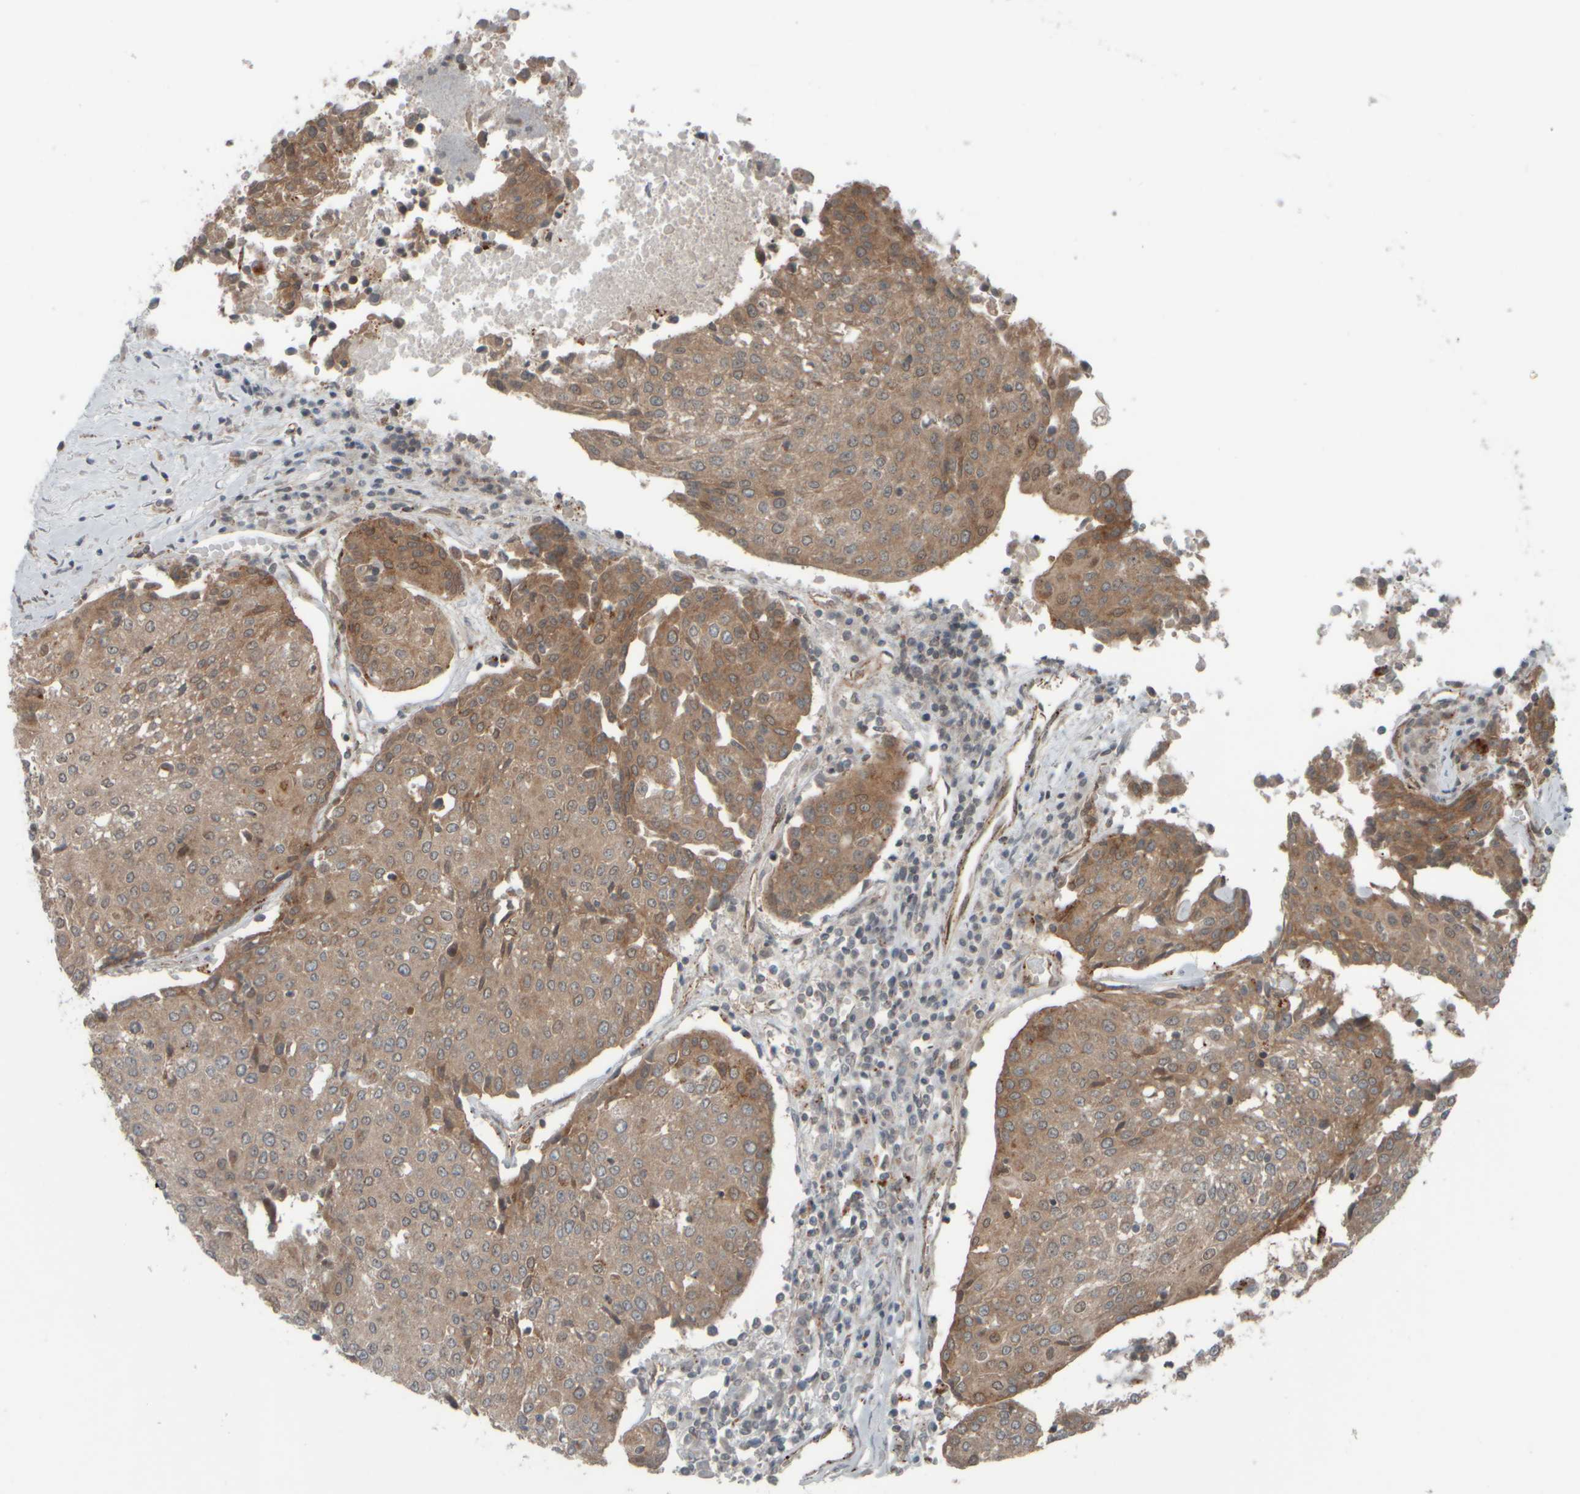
{"staining": {"intensity": "moderate", "quantity": ">75%", "location": "cytoplasmic/membranous"}, "tissue": "urothelial cancer", "cell_type": "Tumor cells", "image_type": "cancer", "snomed": [{"axis": "morphology", "description": "Urothelial carcinoma, High grade"}, {"axis": "topography", "description": "Urinary bladder"}], "caption": "A medium amount of moderate cytoplasmic/membranous staining is present in approximately >75% of tumor cells in high-grade urothelial carcinoma tissue. (DAB = brown stain, brightfield microscopy at high magnification).", "gene": "GIGYF1", "patient": {"sex": "female", "age": 85}}